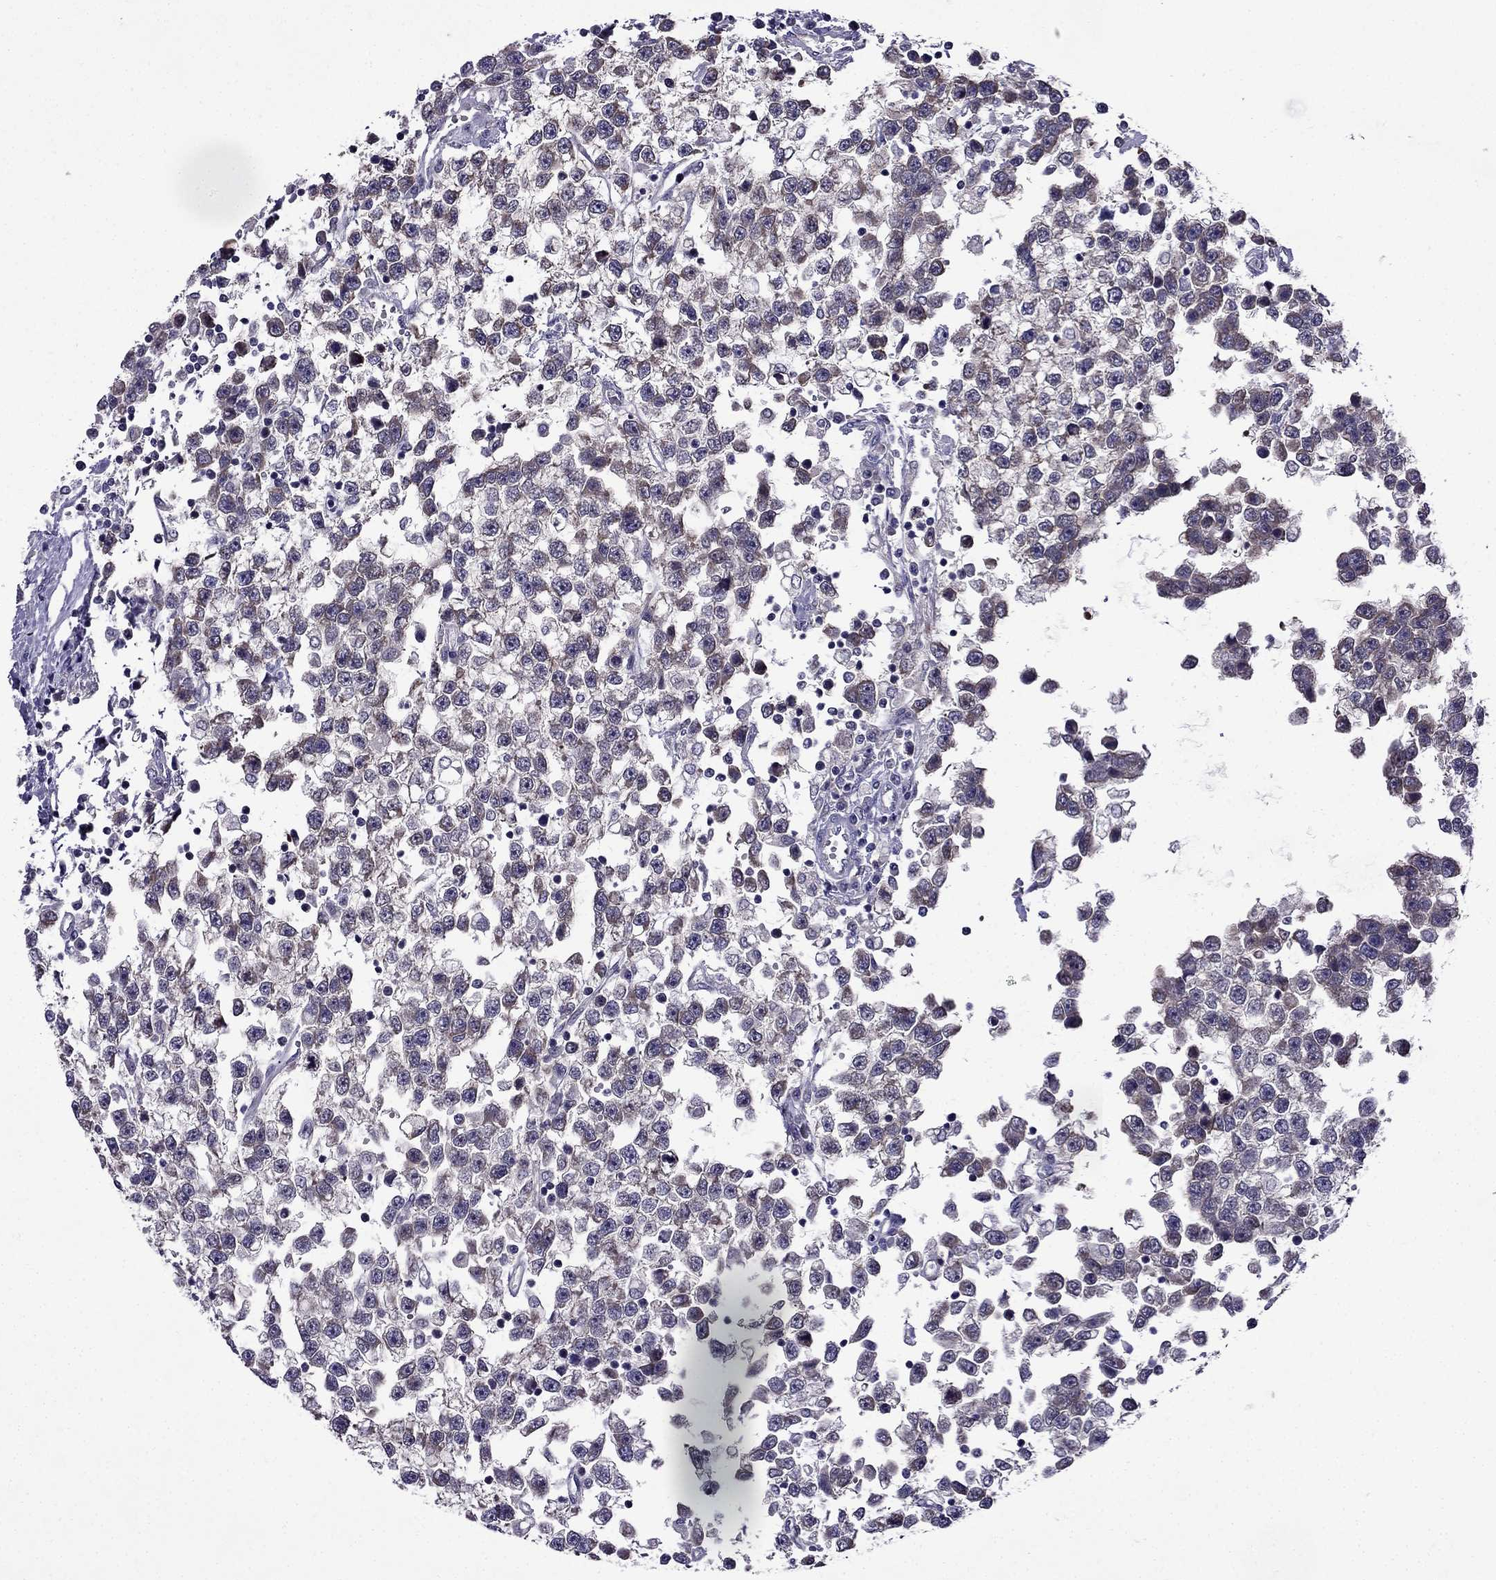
{"staining": {"intensity": "weak", "quantity": "25%-75%", "location": "cytoplasmic/membranous"}, "tissue": "testis cancer", "cell_type": "Tumor cells", "image_type": "cancer", "snomed": [{"axis": "morphology", "description": "Seminoma, NOS"}, {"axis": "topography", "description": "Testis"}], "caption": "An immunohistochemistry histopathology image of neoplastic tissue is shown. Protein staining in brown labels weak cytoplasmic/membranous positivity in testis cancer within tumor cells. The staining was performed using DAB, with brown indicating positive protein expression. Nuclei are stained blue with hematoxylin.", "gene": "PI16", "patient": {"sex": "male", "age": 34}}